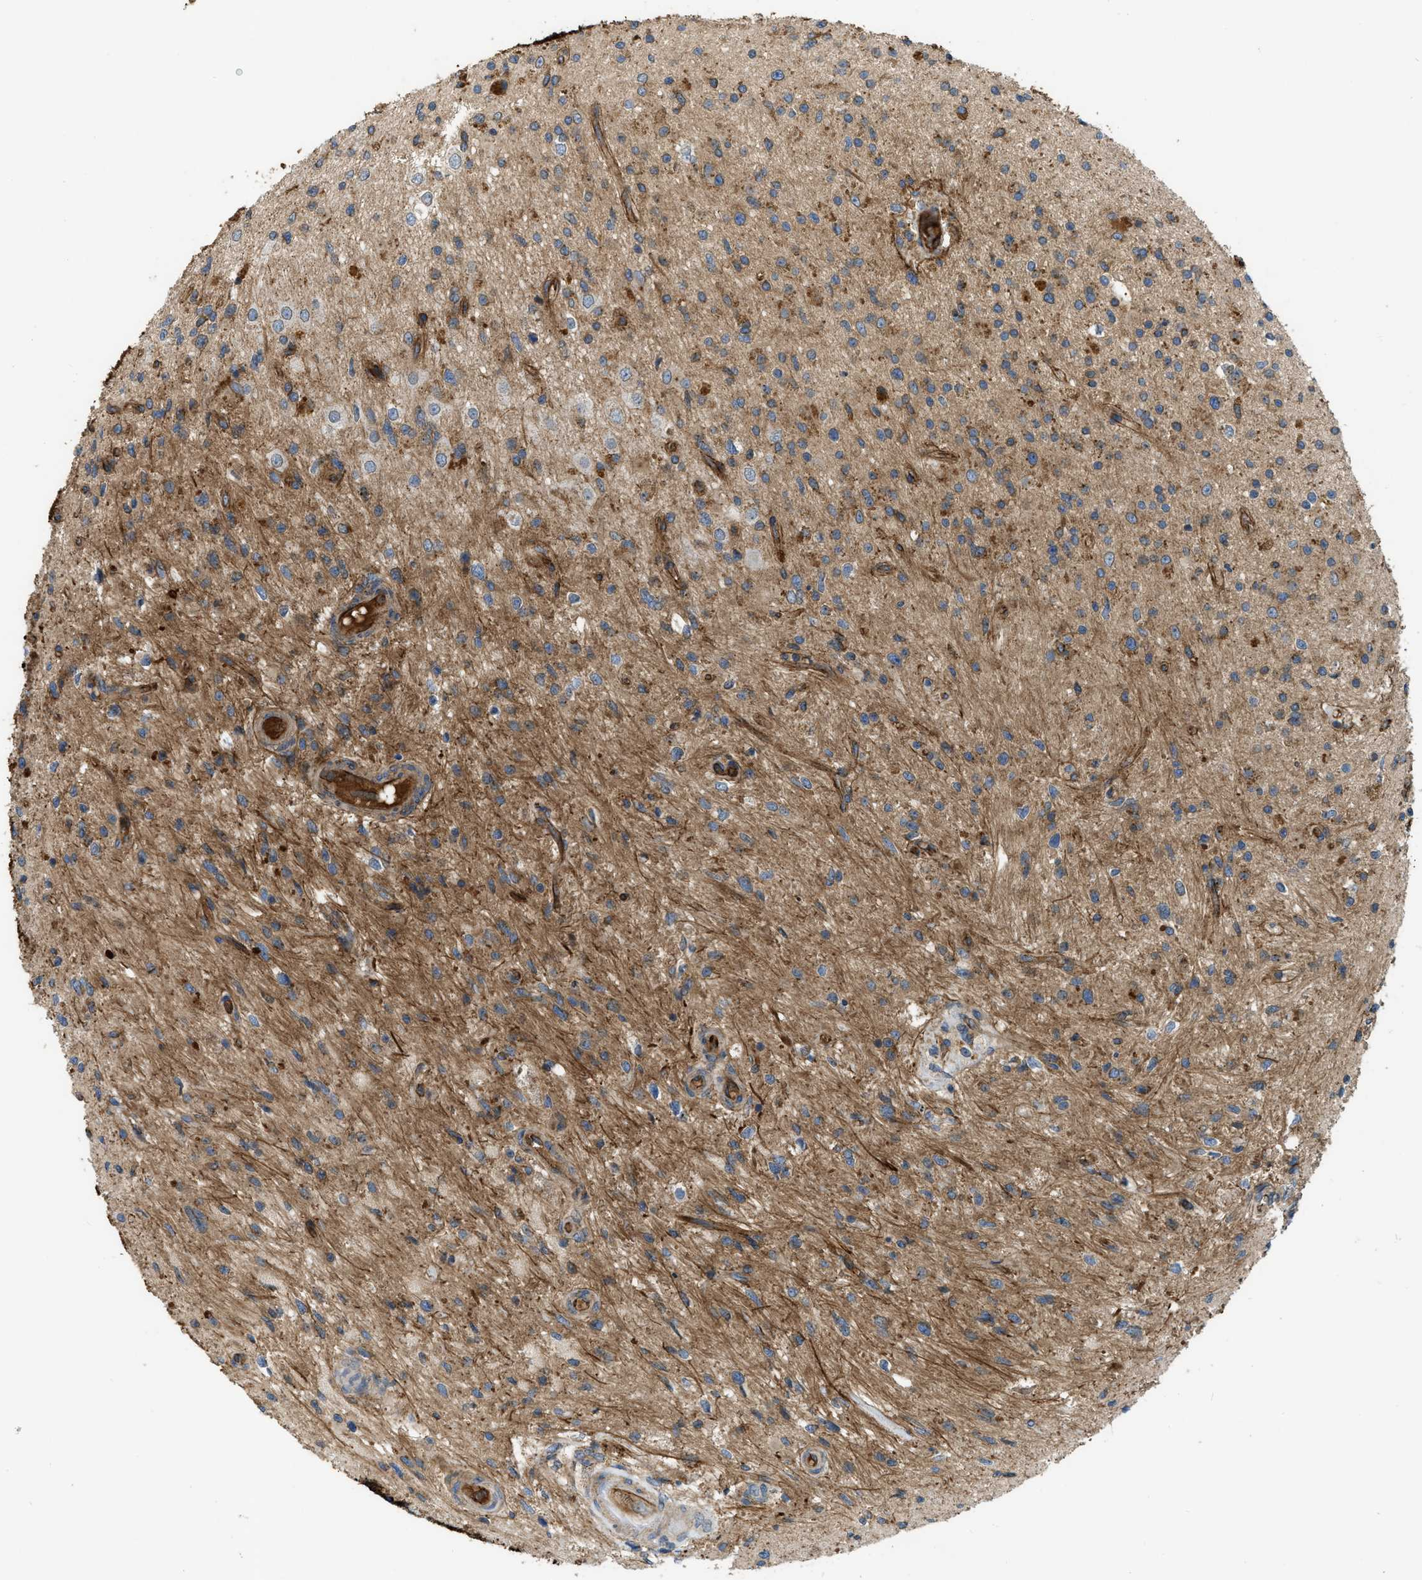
{"staining": {"intensity": "moderate", "quantity": "25%-75%", "location": "cytoplasmic/membranous"}, "tissue": "glioma", "cell_type": "Tumor cells", "image_type": "cancer", "snomed": [{"axis": "morphology", "description": "Glioma, malignant, High grade"}, {"axis": "topography", "description": "Brain"}], "caption": "Immunohistochemistry (IHC) micrograph of neoplastic tissue: human high-grade glioma (malignant) stained using immunohistochemistry (IHC) reveals medium levels of moderate protein expression localized specifically in the cytoplasmic/membranous of tumor cells, appearing as a cytoplasmic/membranous brown color.", "gene": "ERC1", "patient": {"sex": "male", "age": 33}}